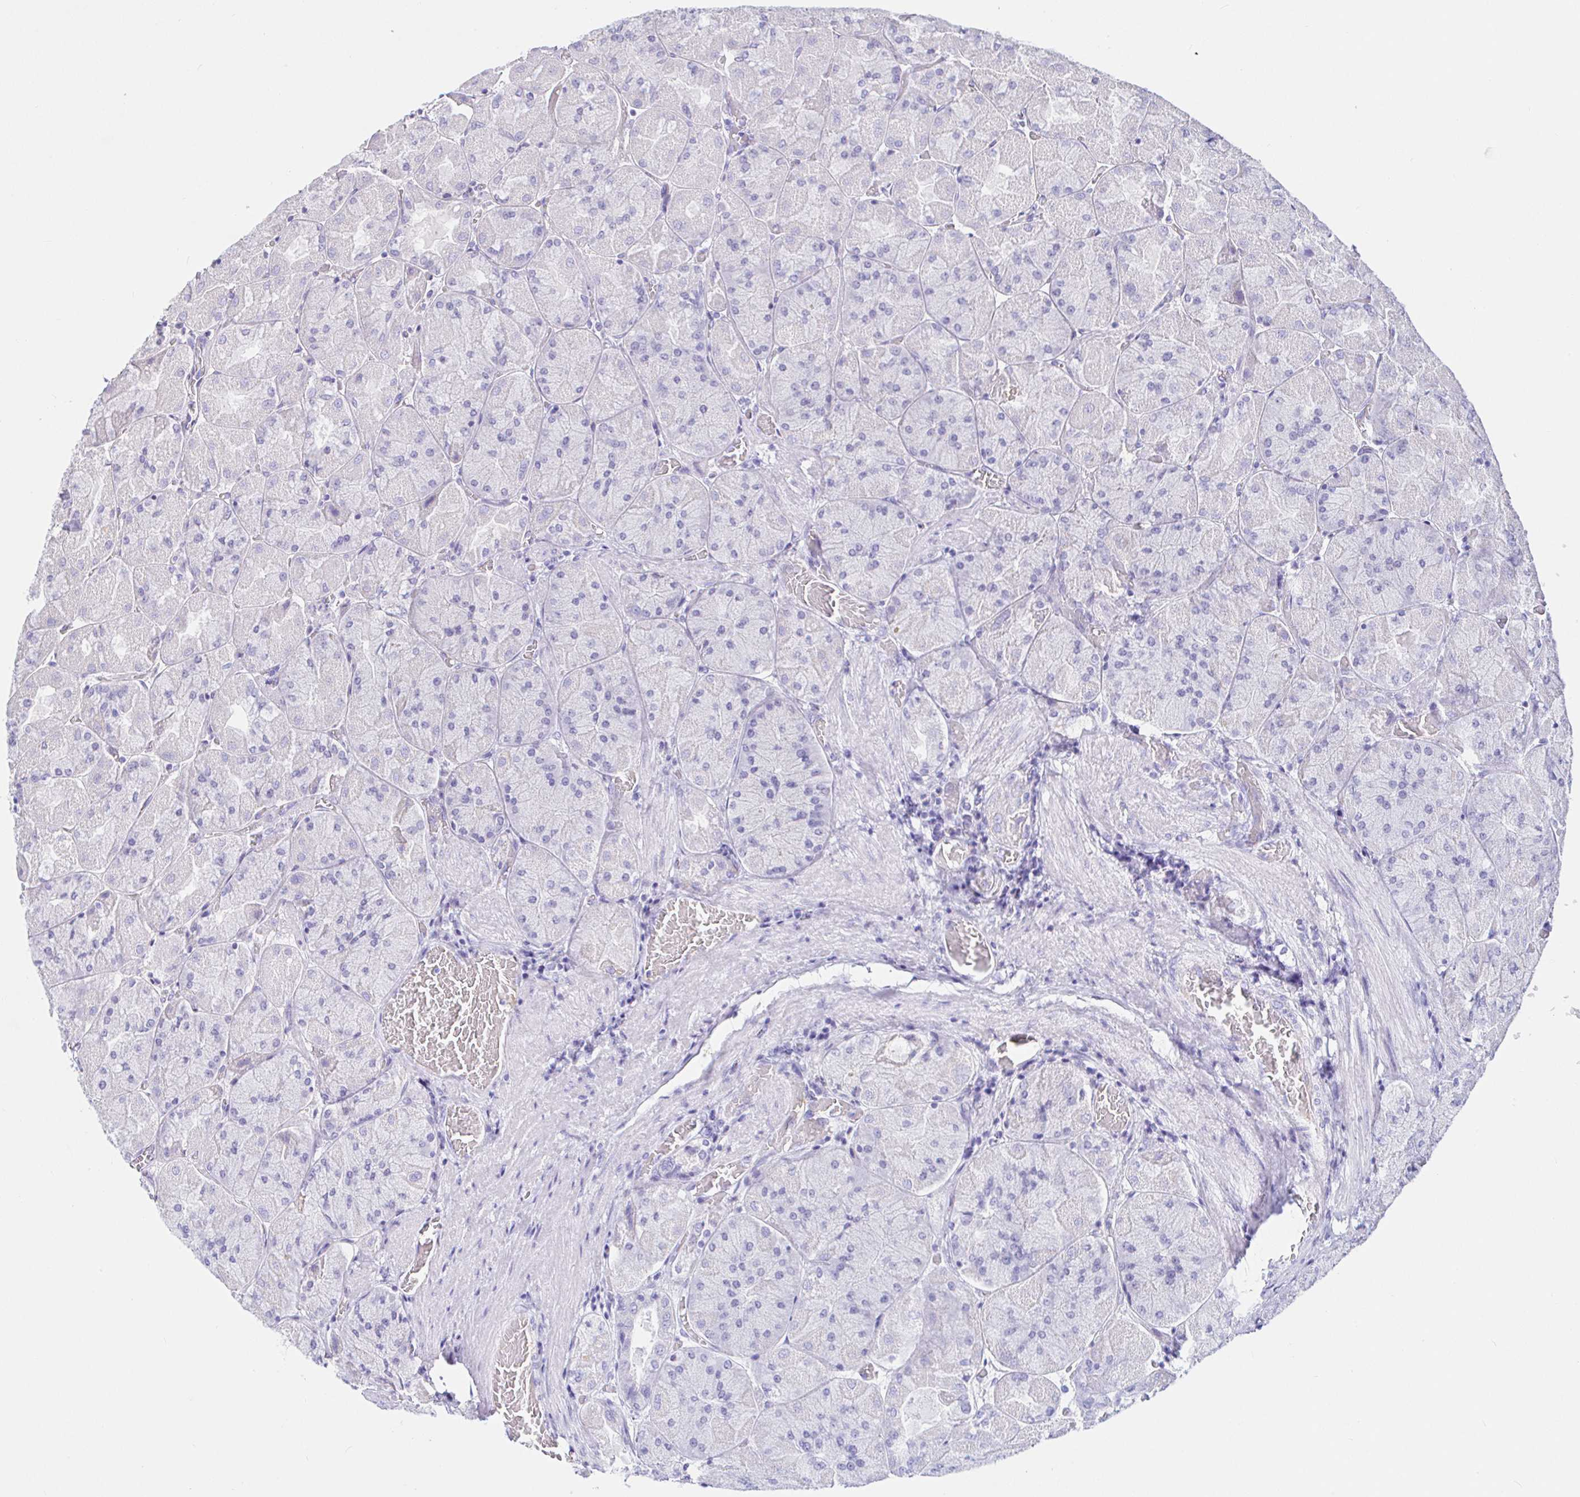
{"staining": {"intensity": "negative", "quantity": "none", "location": "none"}, "tissue": "stomach", "cell_type": "Glandular cells", "image_type": "normal", "snomed": [{"axis": "morphology", "description": "Normal tissue, NOS"}, {"axis": "topography", "description": "Stomach"}], "caption": "Unremarkable stomach was stained to show a protein in brown. There is no significant staining in glandular cells. (Immunohistochemistry, brightfield microscopy, high magnification).", "gene": "SAA2", "patient": {"sex": "female", "age": 61}}